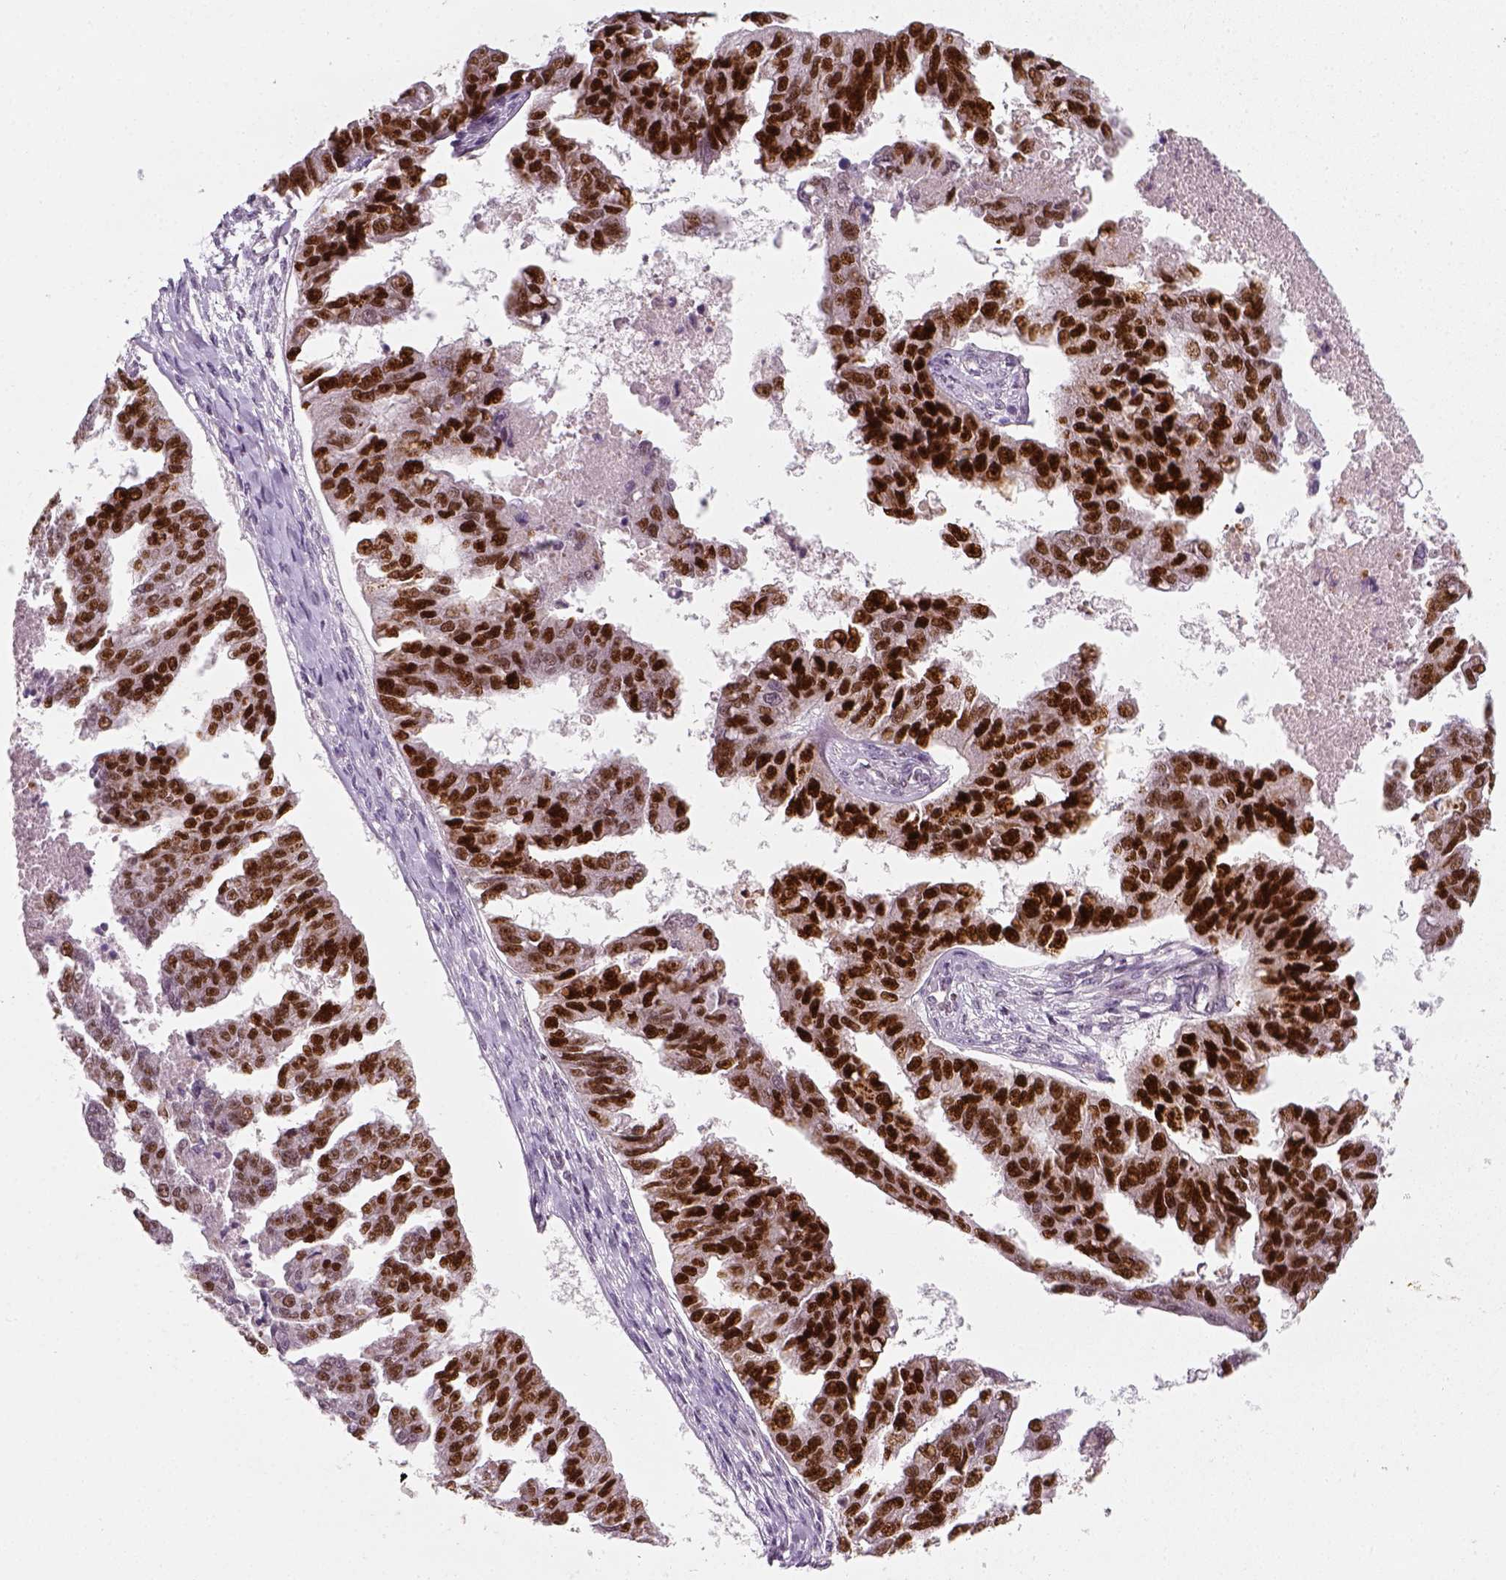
{"staining": {"intensity": "strong", "quantity": ">75%", "location": "nuclear"}, "tissue": "ovarian cancer", "cell_type": "Tumor cells", "image_type": "cancer", "snomed": [{"axis": "morphology", "description": "Cystadenocarcinoma, serous, NOS"}, {"axis": "topography", "description": "Ovary"}], "caption": "The photomicrograph displays immunohistochemical staining of ovarian cancer (serous cystadenocarcinoma). There is strong nuclear positivity is appreciated in approximately >75% of tumor cells.", "gene": "TP53", "patient": {"sex": "female", "age": 58}}